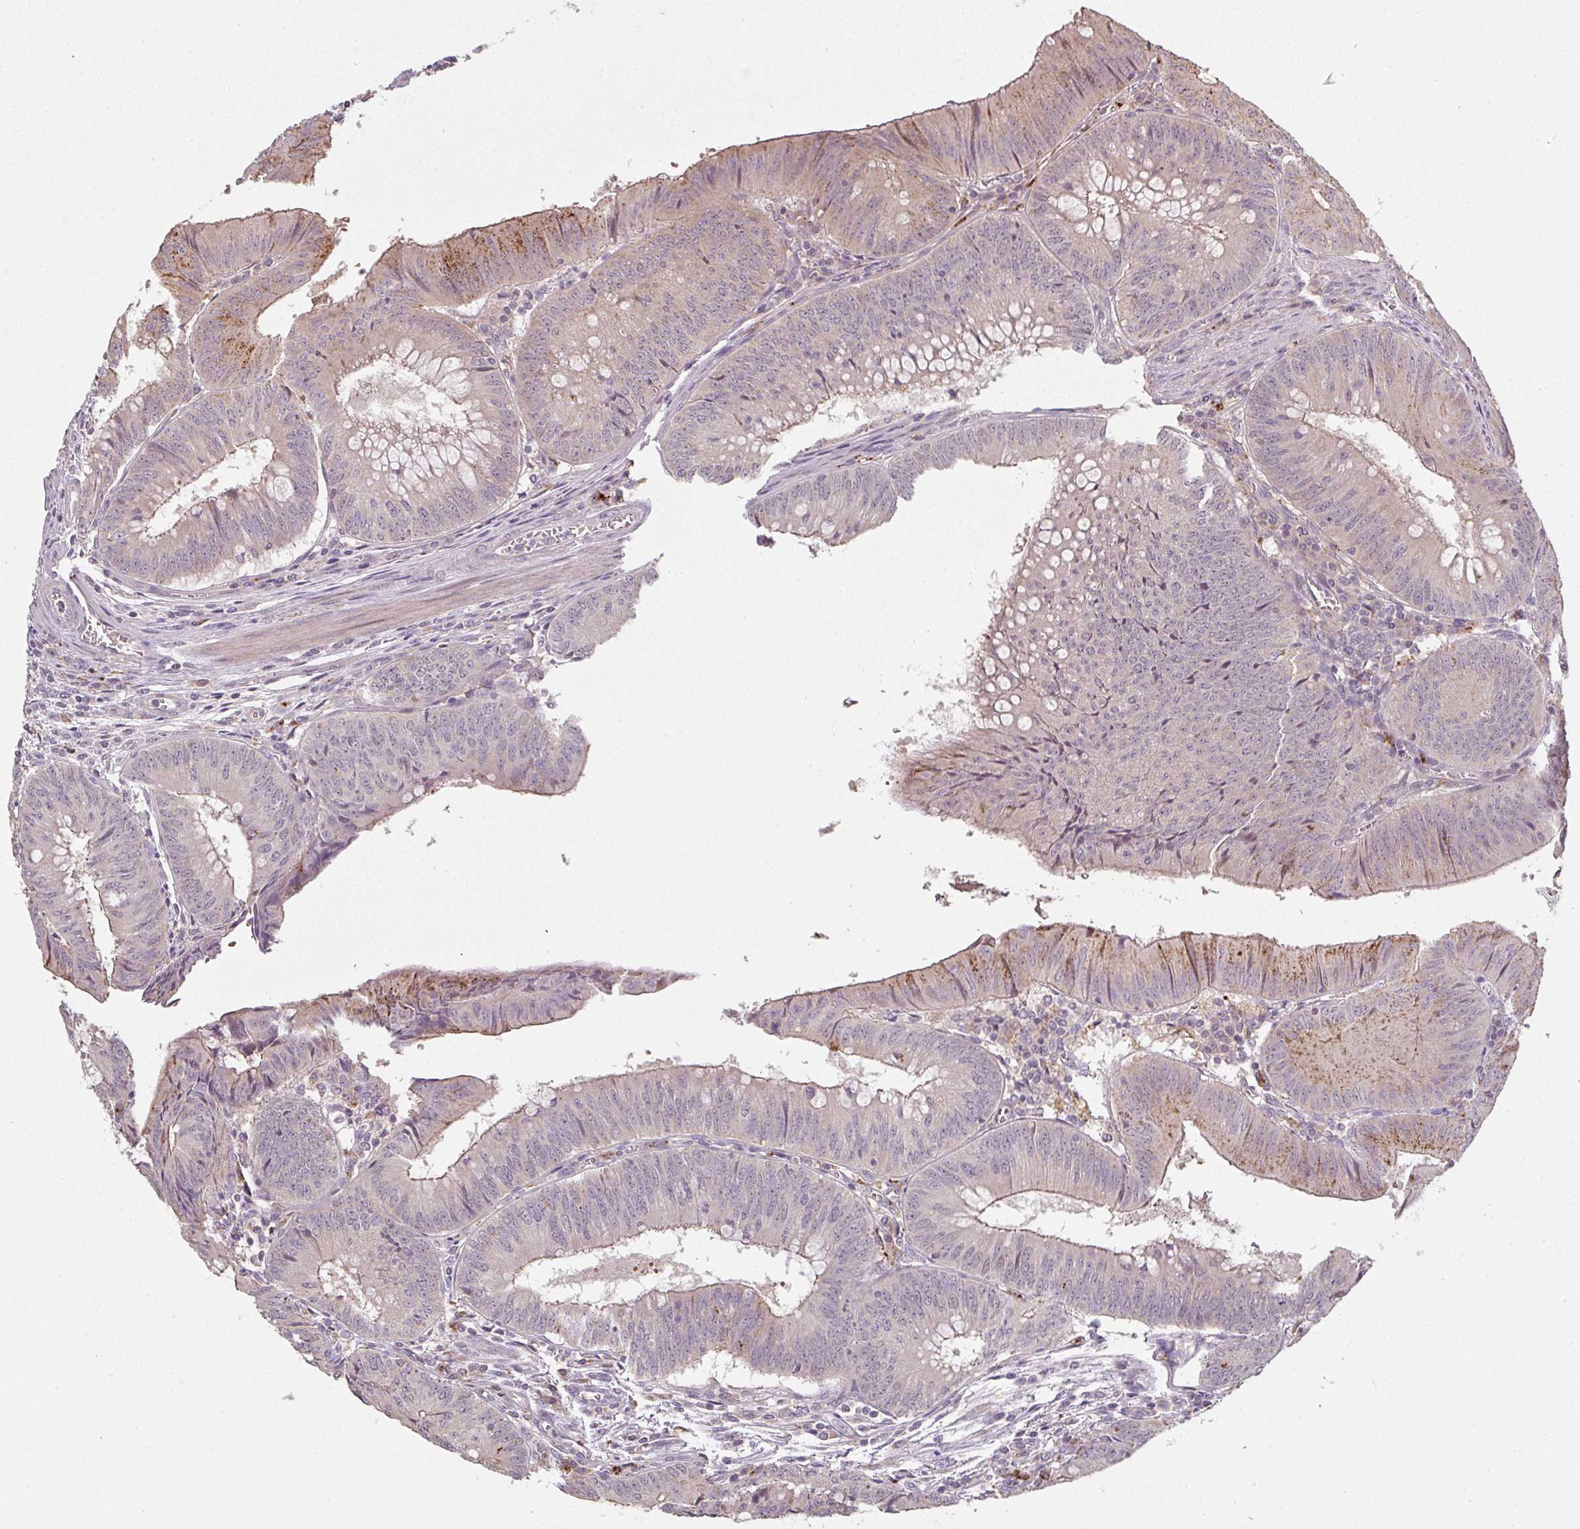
{"staining": {"intensity": "moderate", "quantity": "<25%", "location": "cytoplasmic/membranous"}, "tissue": "colorectal cancer", "cell_type": "Tumor cells", "image_type": "cancer", "snomed": [{"axis": "morphology", "description": "Adenocarcinoma, NOS"}, {"axis": "topography", "description": "Rectum"}], "caption": "A low amount of moderate cytoplasmic/membranous expression is appreciated in about <25% of tumor cells in colorectal cancer tissue. The staining was performed using DAB (3,3'-diaminobenzidine), with brown indicating positive protein expression. Nuclei are stained blue with hematoxylin.", "gene": "TMEM237", "patient": {"sex": "female", "age": 72}}